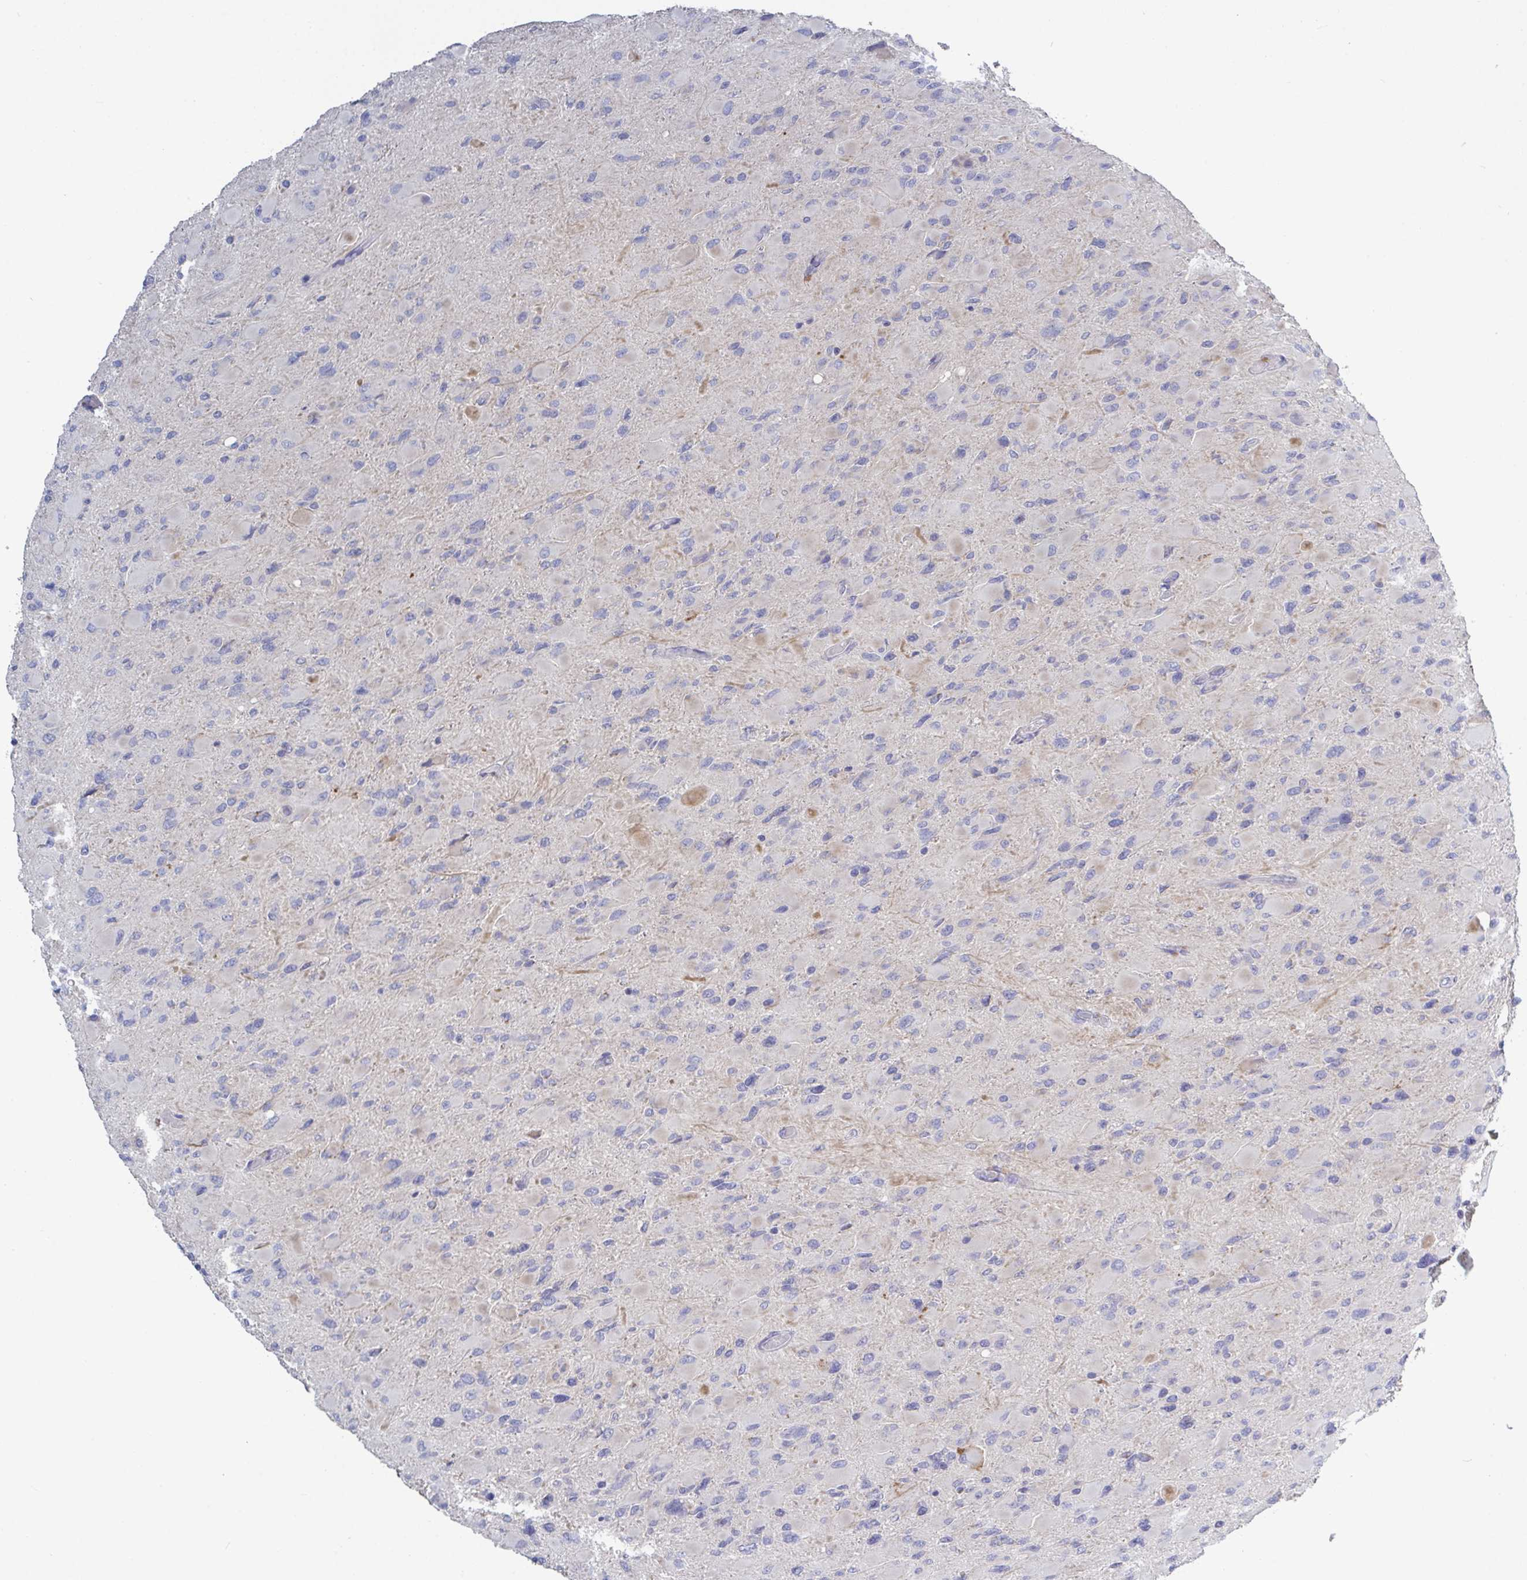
{"staining": {"intensity": "negative", "quantity": "none", "location": "none"}, "tissue": "glioma", "cell_type": "Tumor cells", "image_type": "cancer", "snomed": [{"axis": "morphology", "description": "Glioma, malignant, High grade"}, {"axis": "topography", "description": "Cerebral cortex"}], "caption": "Protein analysis of malignant glioma (high-grade) shows no significant positivity in tumor cells.", "gene": "GALNT13", "patient": {"sex": "female", "age": 36}}